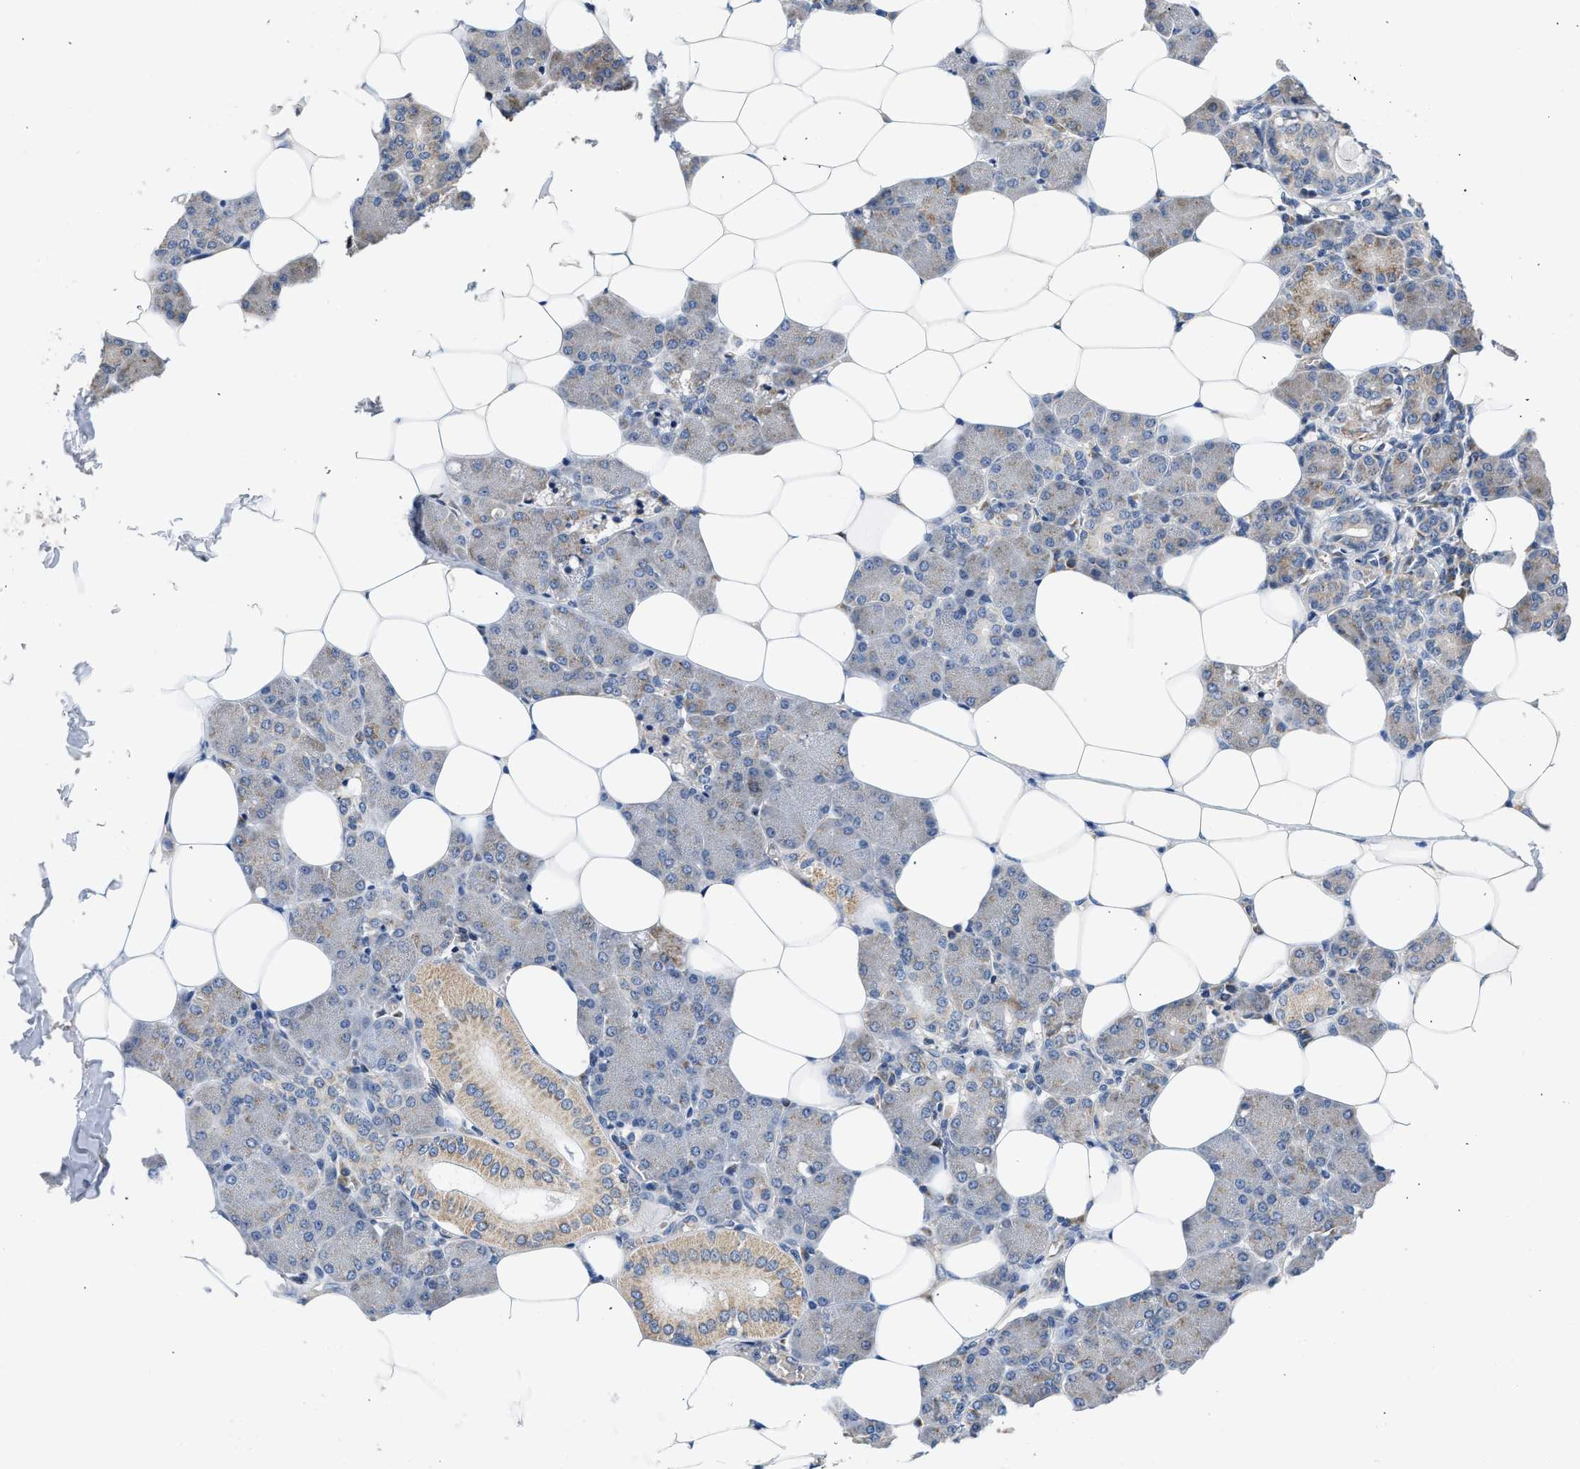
{"staining": {"intensity": "weak", "quantity": "25%-75%", "location": "cytoplasmic/membranous"}, "tissue": "salivary gland", "cell_type": "Glandular cells", "image_type": "normal", "snomed": [{"axis": "morphology", "description": "Normal tissue, NOS"}, {"axis": "morphology", "description": "Adenoma, NOS"}, {"axis": "topography", "description": "Salivary gland"}], "caption": "Immunohistochemical staining of normal salivary gland shows weak cytoplasmic/membranous protein expression in about 25%-75% of glandular cells. Ihc stains the protein of interest in brown and the nuclei are stained blue.", "gene": "PIM1", "patient": {"sex": "female", "age": 32}}